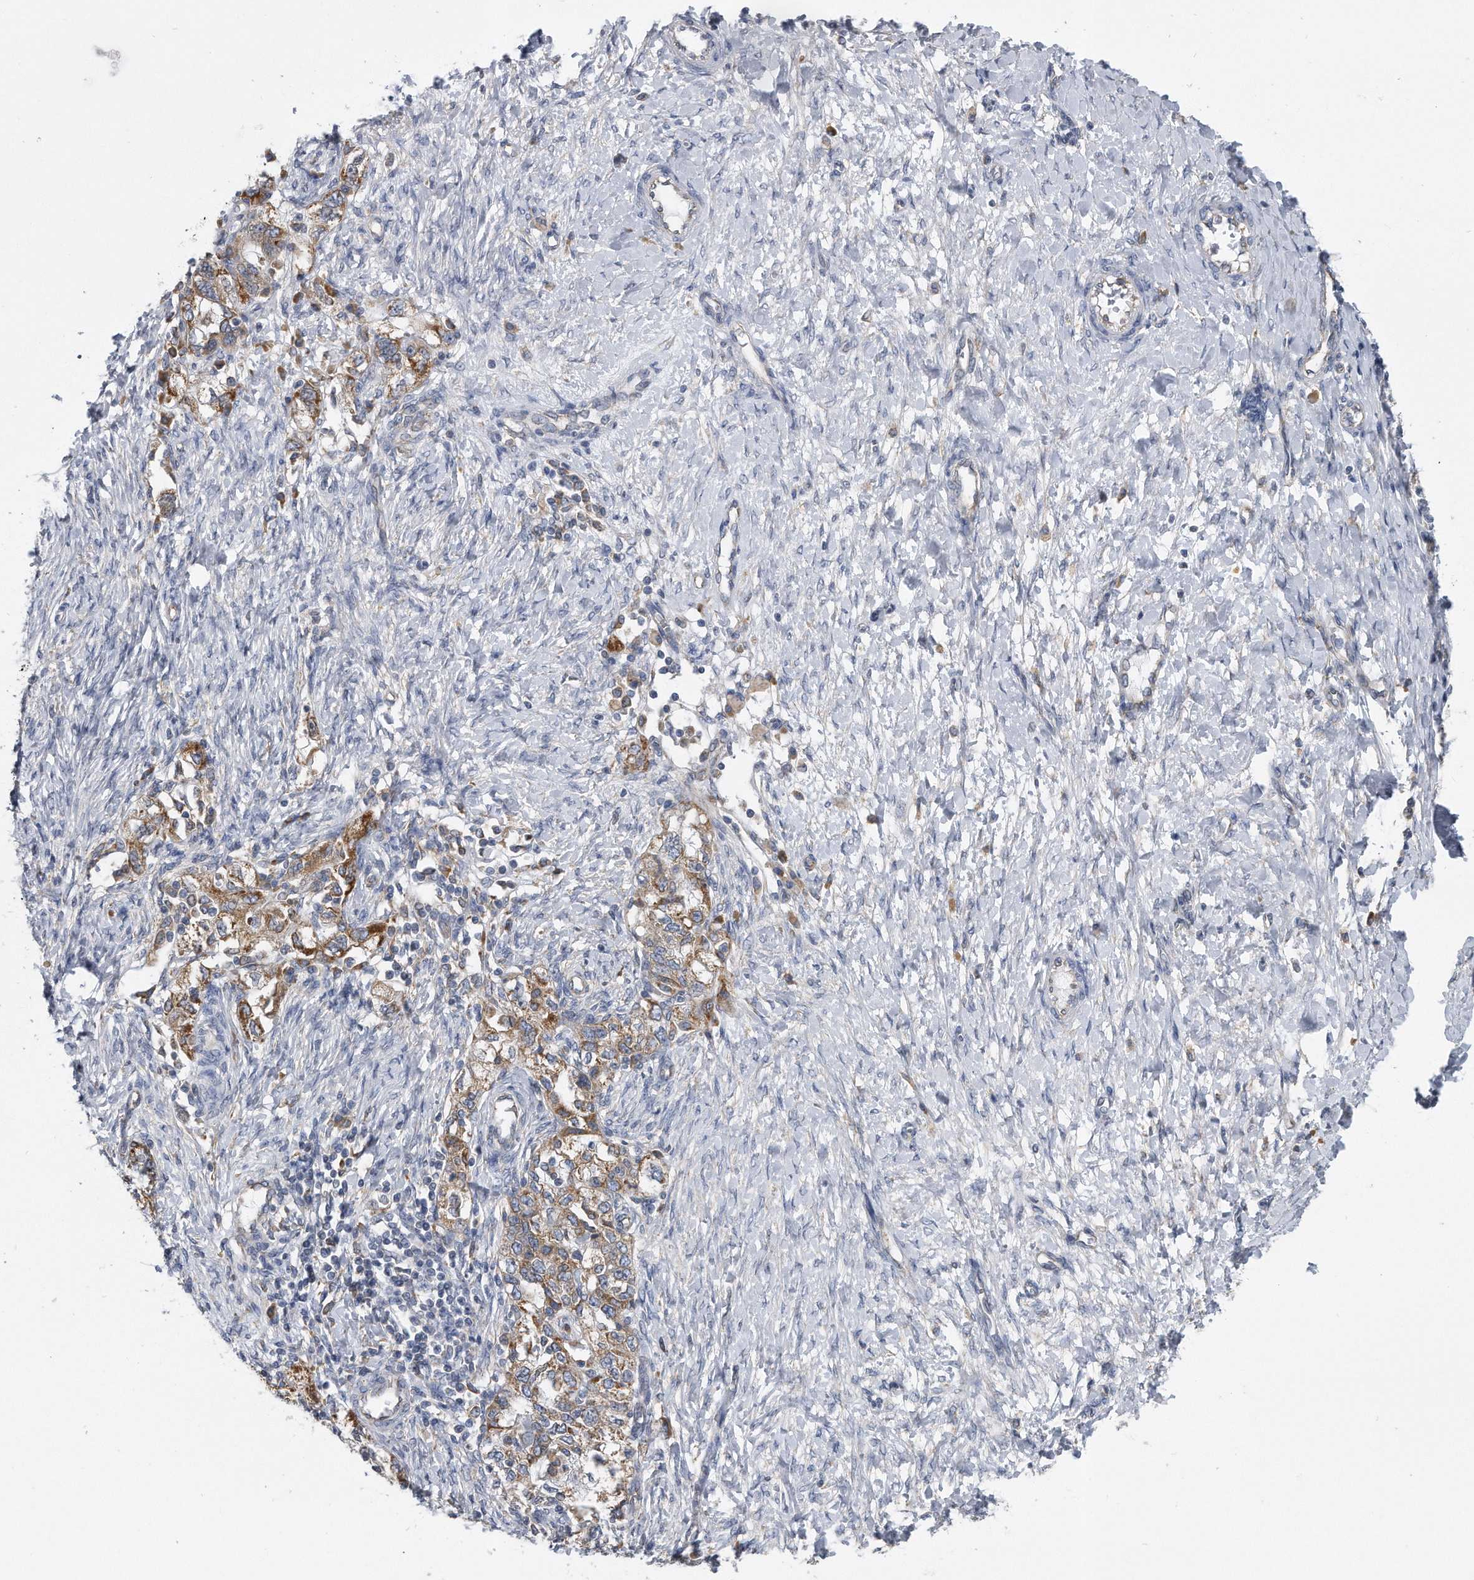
{"staining": {"intensity": "moderate", "quantity": "25%-75%", "location": "cytoplasmic/membranous"}, "tissue": "ovarian cancer", "cell_type": "Tumor cells", "image_type": "cancer", "snomed": [{"axis": "morphology", "description": "Carcinoma, NOS"}, {"axis": "morphology", "description": "Cystadenocarcinoma, serous, NOS"}, {"axis": "topography", "description": "Ovary"}], "caption": "A histopathology image showing moderate cytoplasmic/membranous staining in approximately 25%-75% of tumor cells in carcinoma (ovarian), as visualized by brown immunohistochemical staining.", "gene": "CCDC47", "patient": {"sex": "female", "age": 69}}